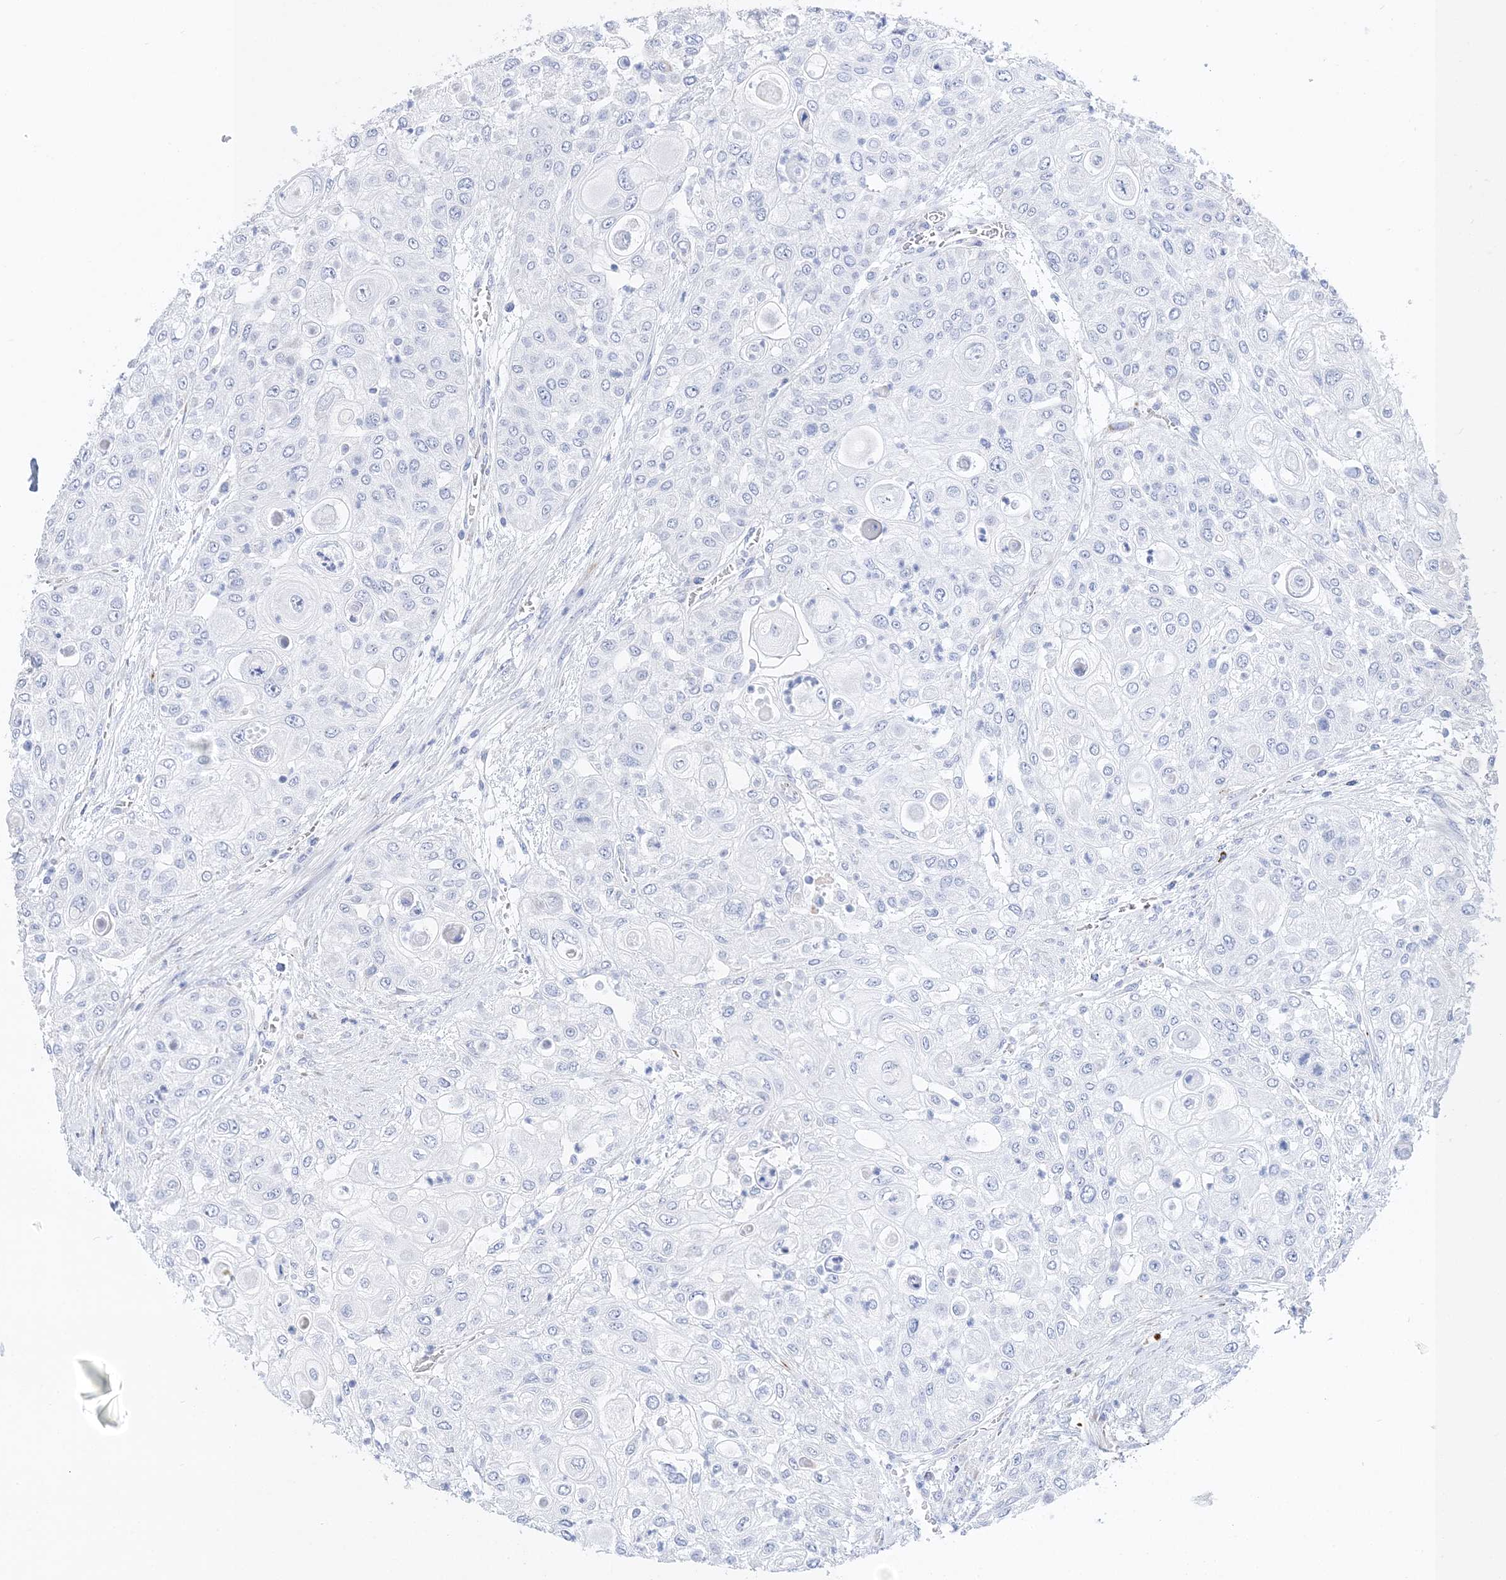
{"staining": {"intensity": "negative", "quantity": "none", "location": "none"}, "tissue": "urothelial cancer", "cell_type": "Tumor cells", "image_type": "cancer", "snomed": [{"axis": "morphology", "description": "Urothelial carcinoma, High grade"}, {"axis": "topography", "description": "Urinary bladder"}], "caption": "Tumor cells are negative for protein expression in human high-grade urothelial carcinoma. Nuclei are stained in blue.", "gene": "TSPYL6", "patient": {"sex": "female", "age": 79}}